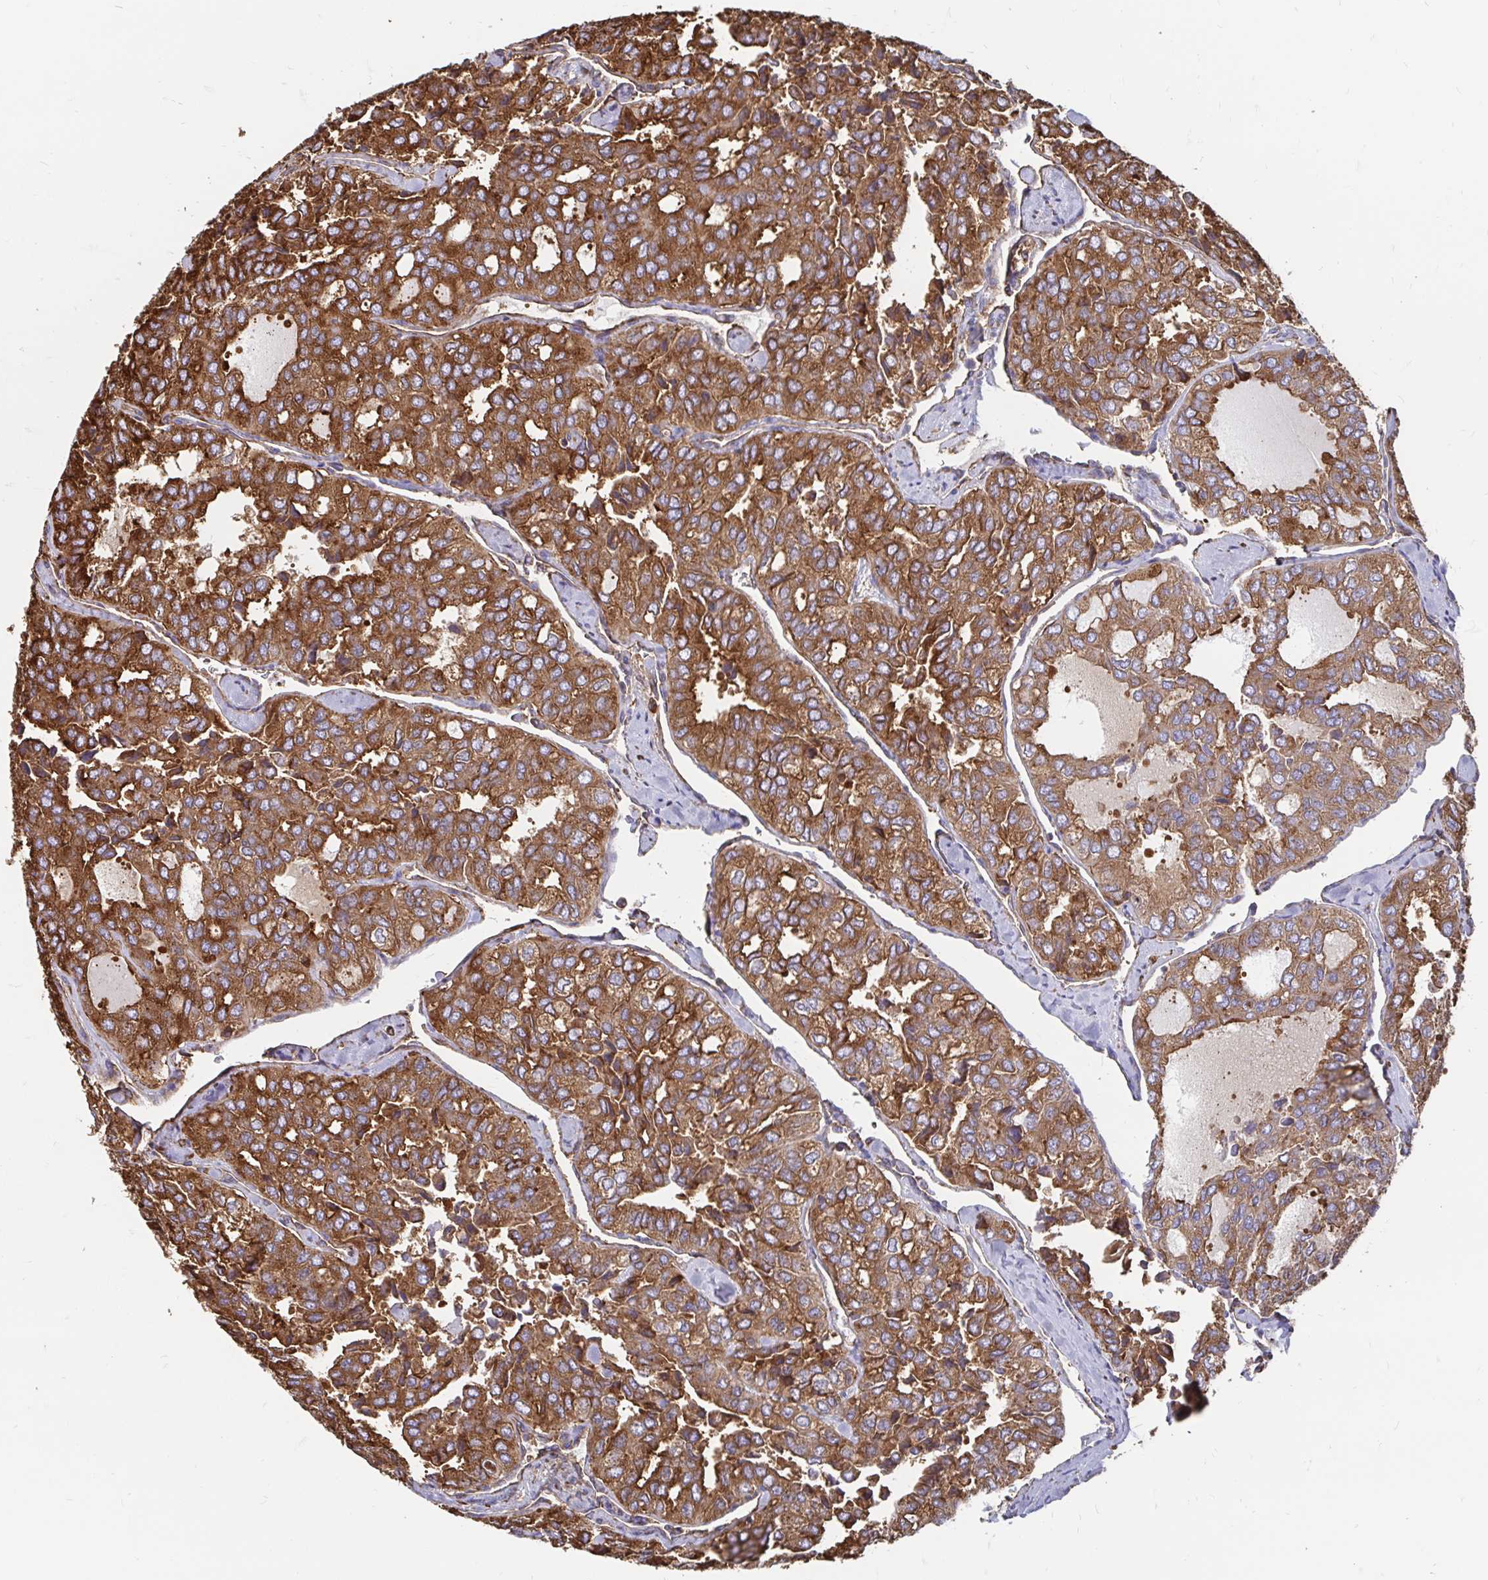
{"staining": {"intensity": "strong", "quantity": ">75%", "location": "cytoplasmic/membranous"}, "tissue": "thyroid cancer", "cell_type": "Tumor cells", "image_type": "cancer", "snomed": [{"axis": "morphology", "description": "Follicular adenoma carcinoma, NOS"}, {"axis": "topography", "description": "Thyroid gland"}], "caption": "This is a histology image of immunohistochemistry (IHC) staining of follicular adenoma carcinoma (thyroid), which shows strong expression in the cytoplasmic/membranous of tumor cells.", "gene": "CLTC", "patient": {"sex": "male", "age": 75}}